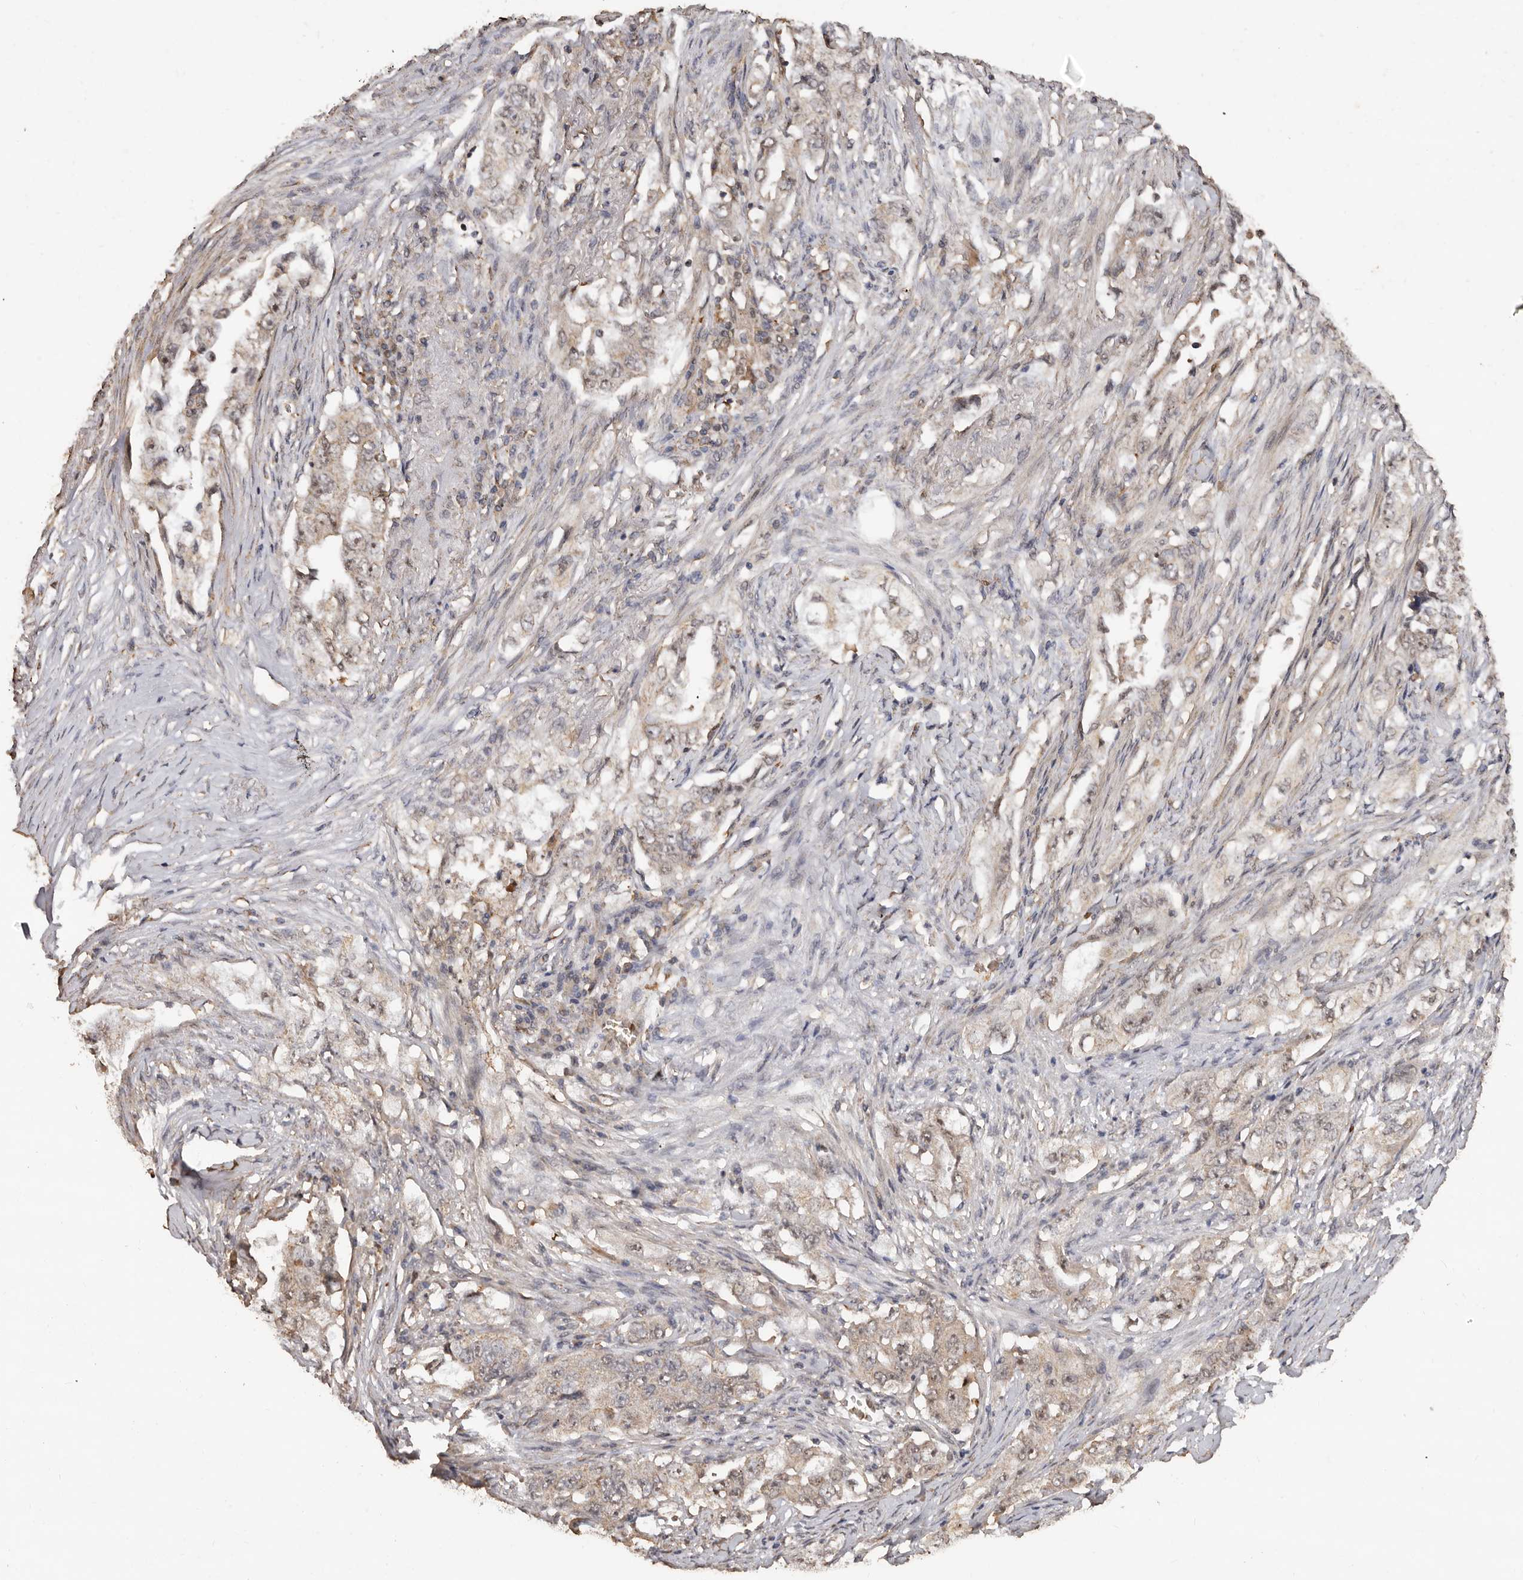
{"staining": {"intensity": "weak", "quantity": "25%-75%", "location": "cytoplasmic/membranous"}, "tissue": "lung cancer", "cell_type": "Tumor cells", "image_type": "cancer", "snomed": [{"axis": "morphology", "description": "Adenocarcinoma, NOS"}, {"axis": "topography", "description": "Lung"}], "caption": "Immunohistochemistry (IHC) (DAB (3,3'-diaminobenzidine)) staining of lung adenocarcinoma displays weak cytoplasmic/membranous protein expression in about 25%-75% of tumor cells.", "gene": "GRAMD2A", "patient": {"sex": "female", "age": 51}}